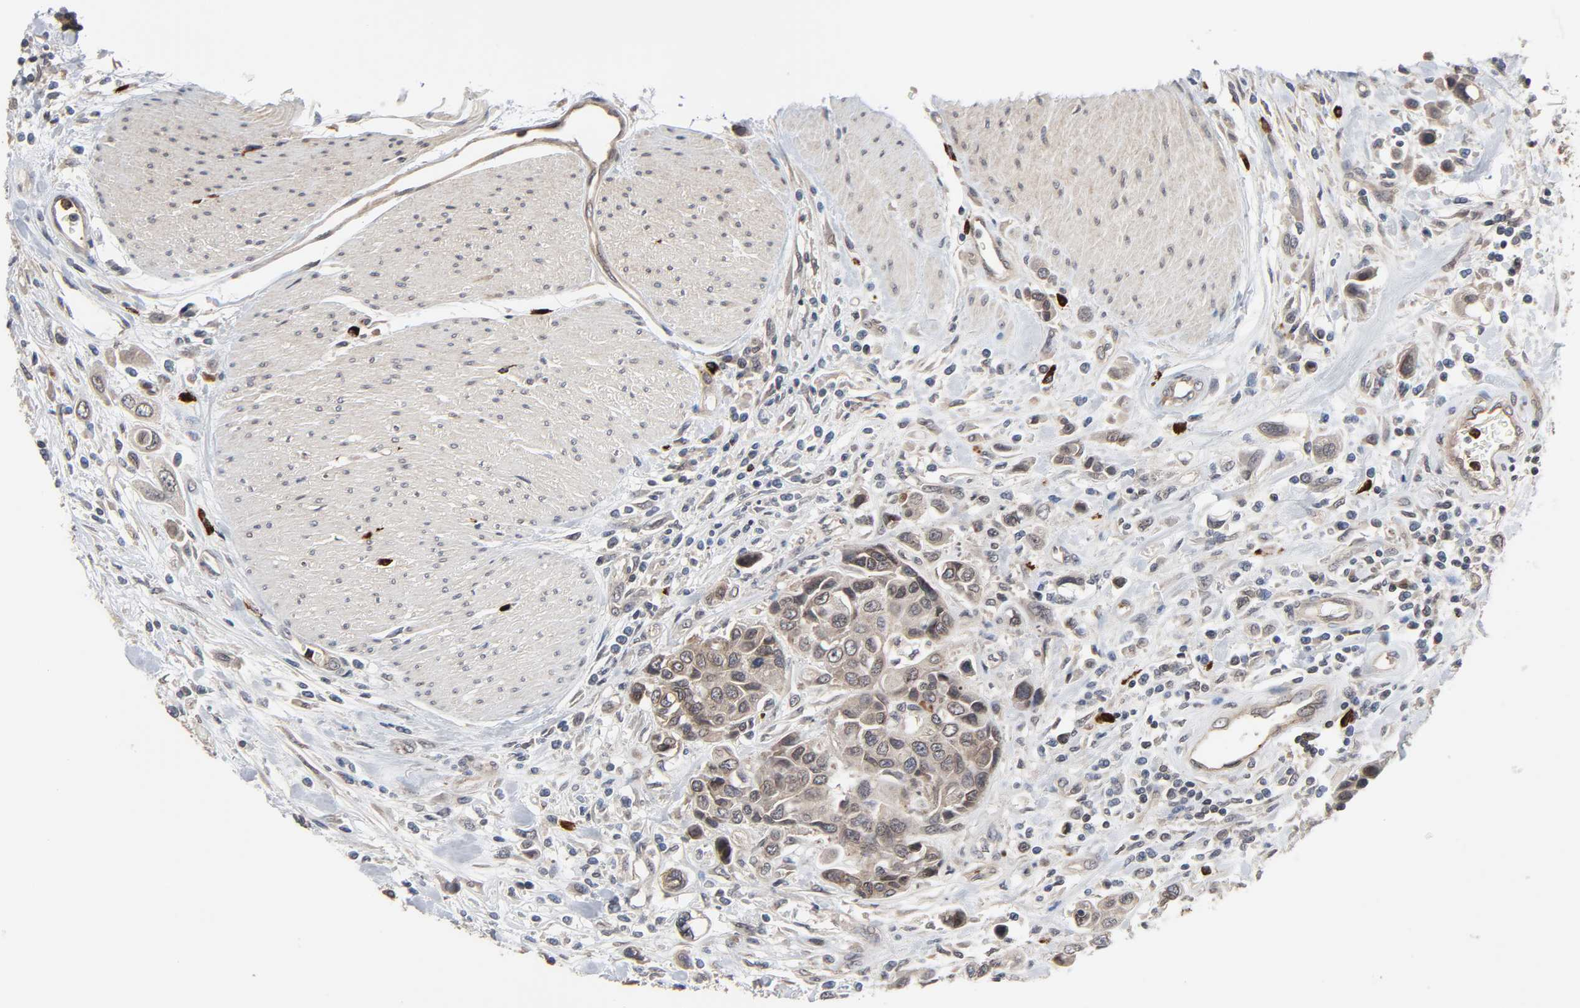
{"staining": {"intensity": "weak", "quantity": ">75%", "location": "cytoplasmic/membranous"}, "tissue": "urothelial cancer", "cell_type": "Tumor cells", "image_type": "cancer", "snomed": [{"axis": "morphology", "description": "Urothelial carcinoma, High grade"}, {"axis": "topography", "description": "Urinary bladder"}], "caption": "Urothelial cancer stained with a protein marker reveals weak staining in tumor cells.", "gene": "CCDC175", "patient": {"sex": "male", "age": 50}}